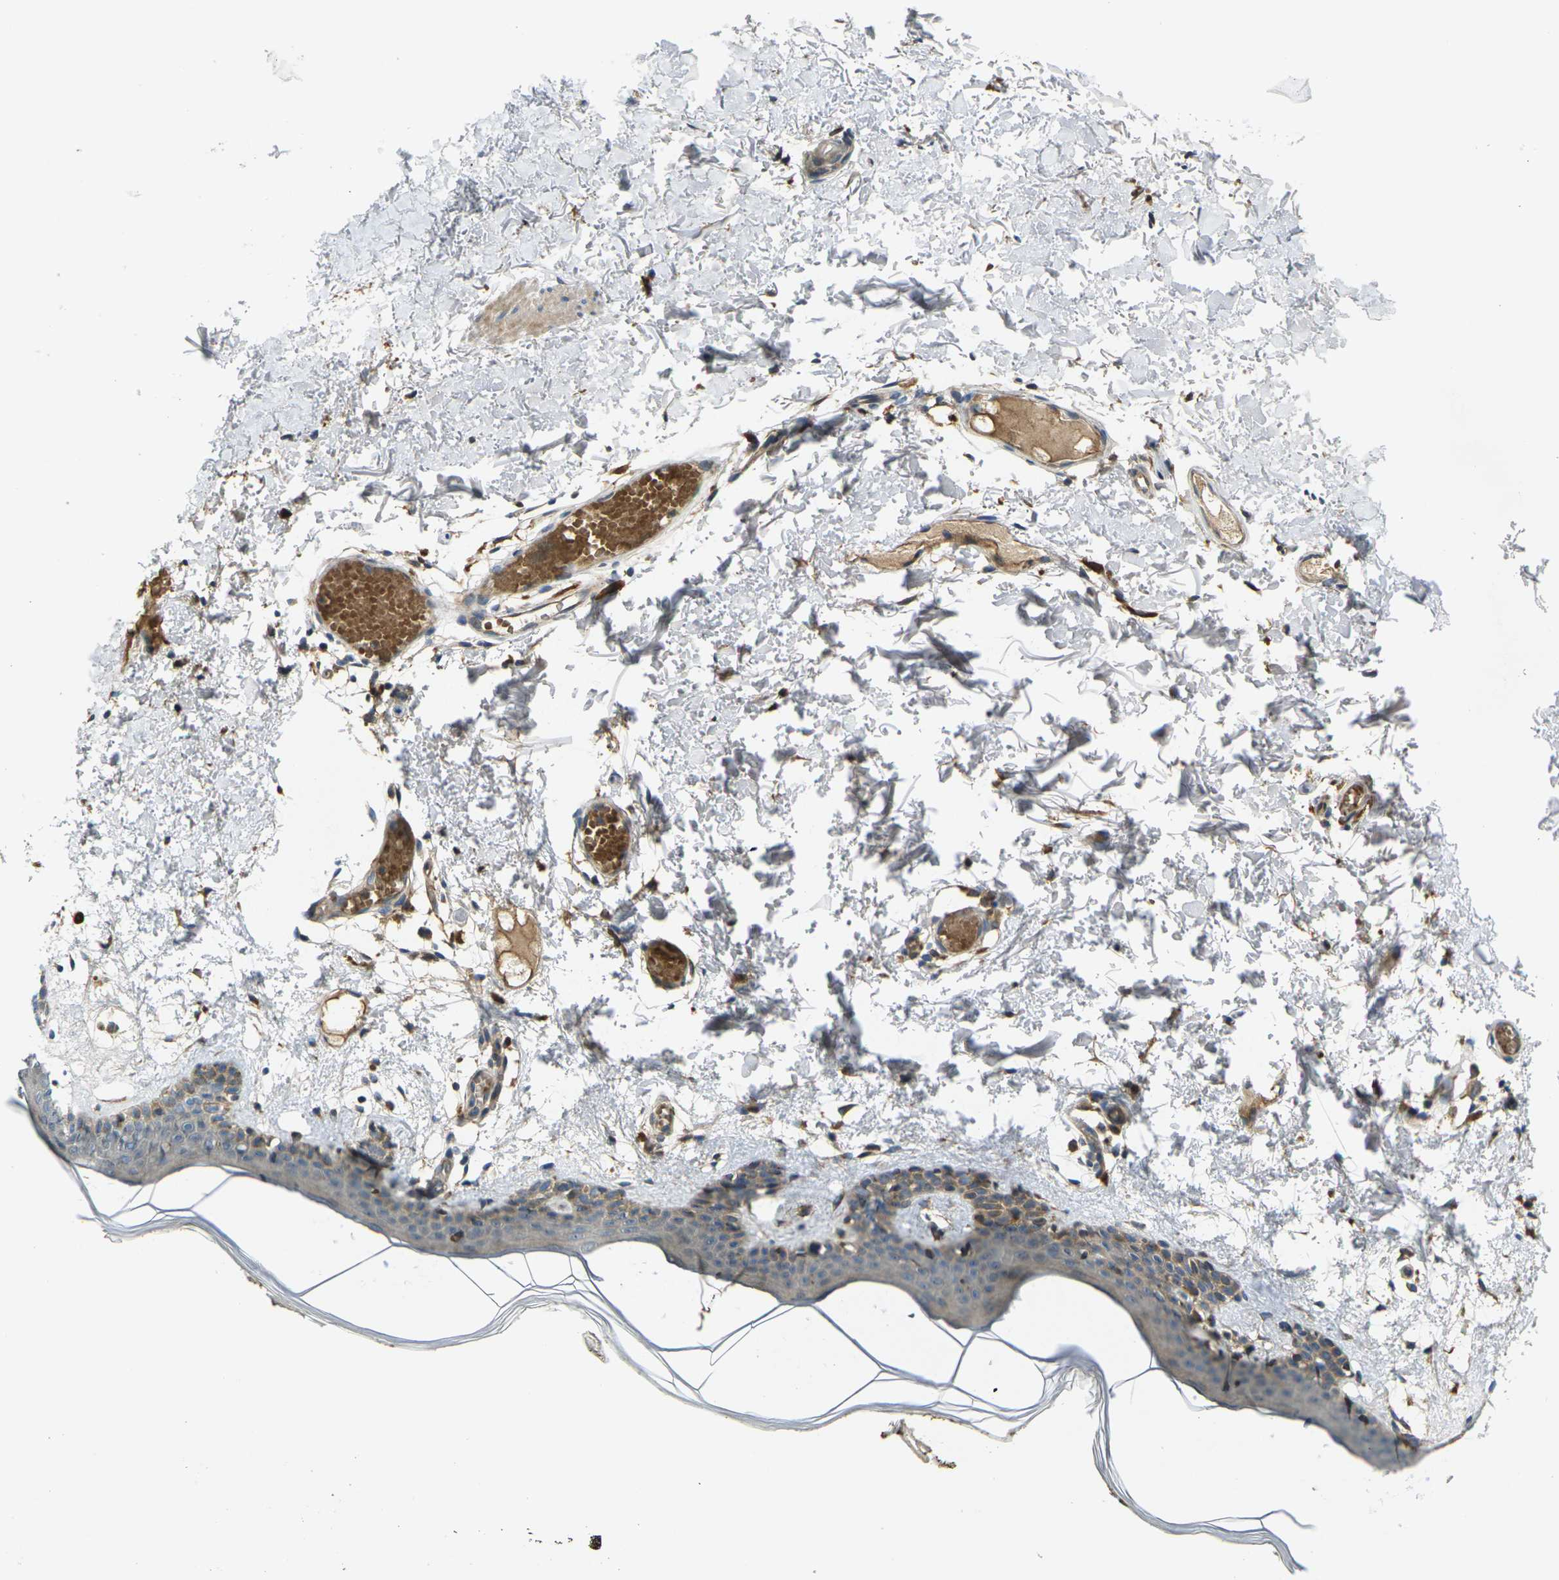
{"staining": {"intensity": "weak", "quantity": ">75%", "location": "cytoplasmic/membranous"}, "tissue": "skin", "cell_type": "Fibroblasts", "image_type": "normal", "snomed": [{"axis": "morphology", "description": "Normal tissue, NOS"}, {"axis": "topography", "description": "Skin"}], "caption": "Immunohistochemistry (IHC) (DAB) staining of normal human skin displays weak cytoplasmic/membranous protein staining in approximately >75% of fibroblasts.", "gene": "FZD1", "patient": {"sex": "male", "age": 53}}